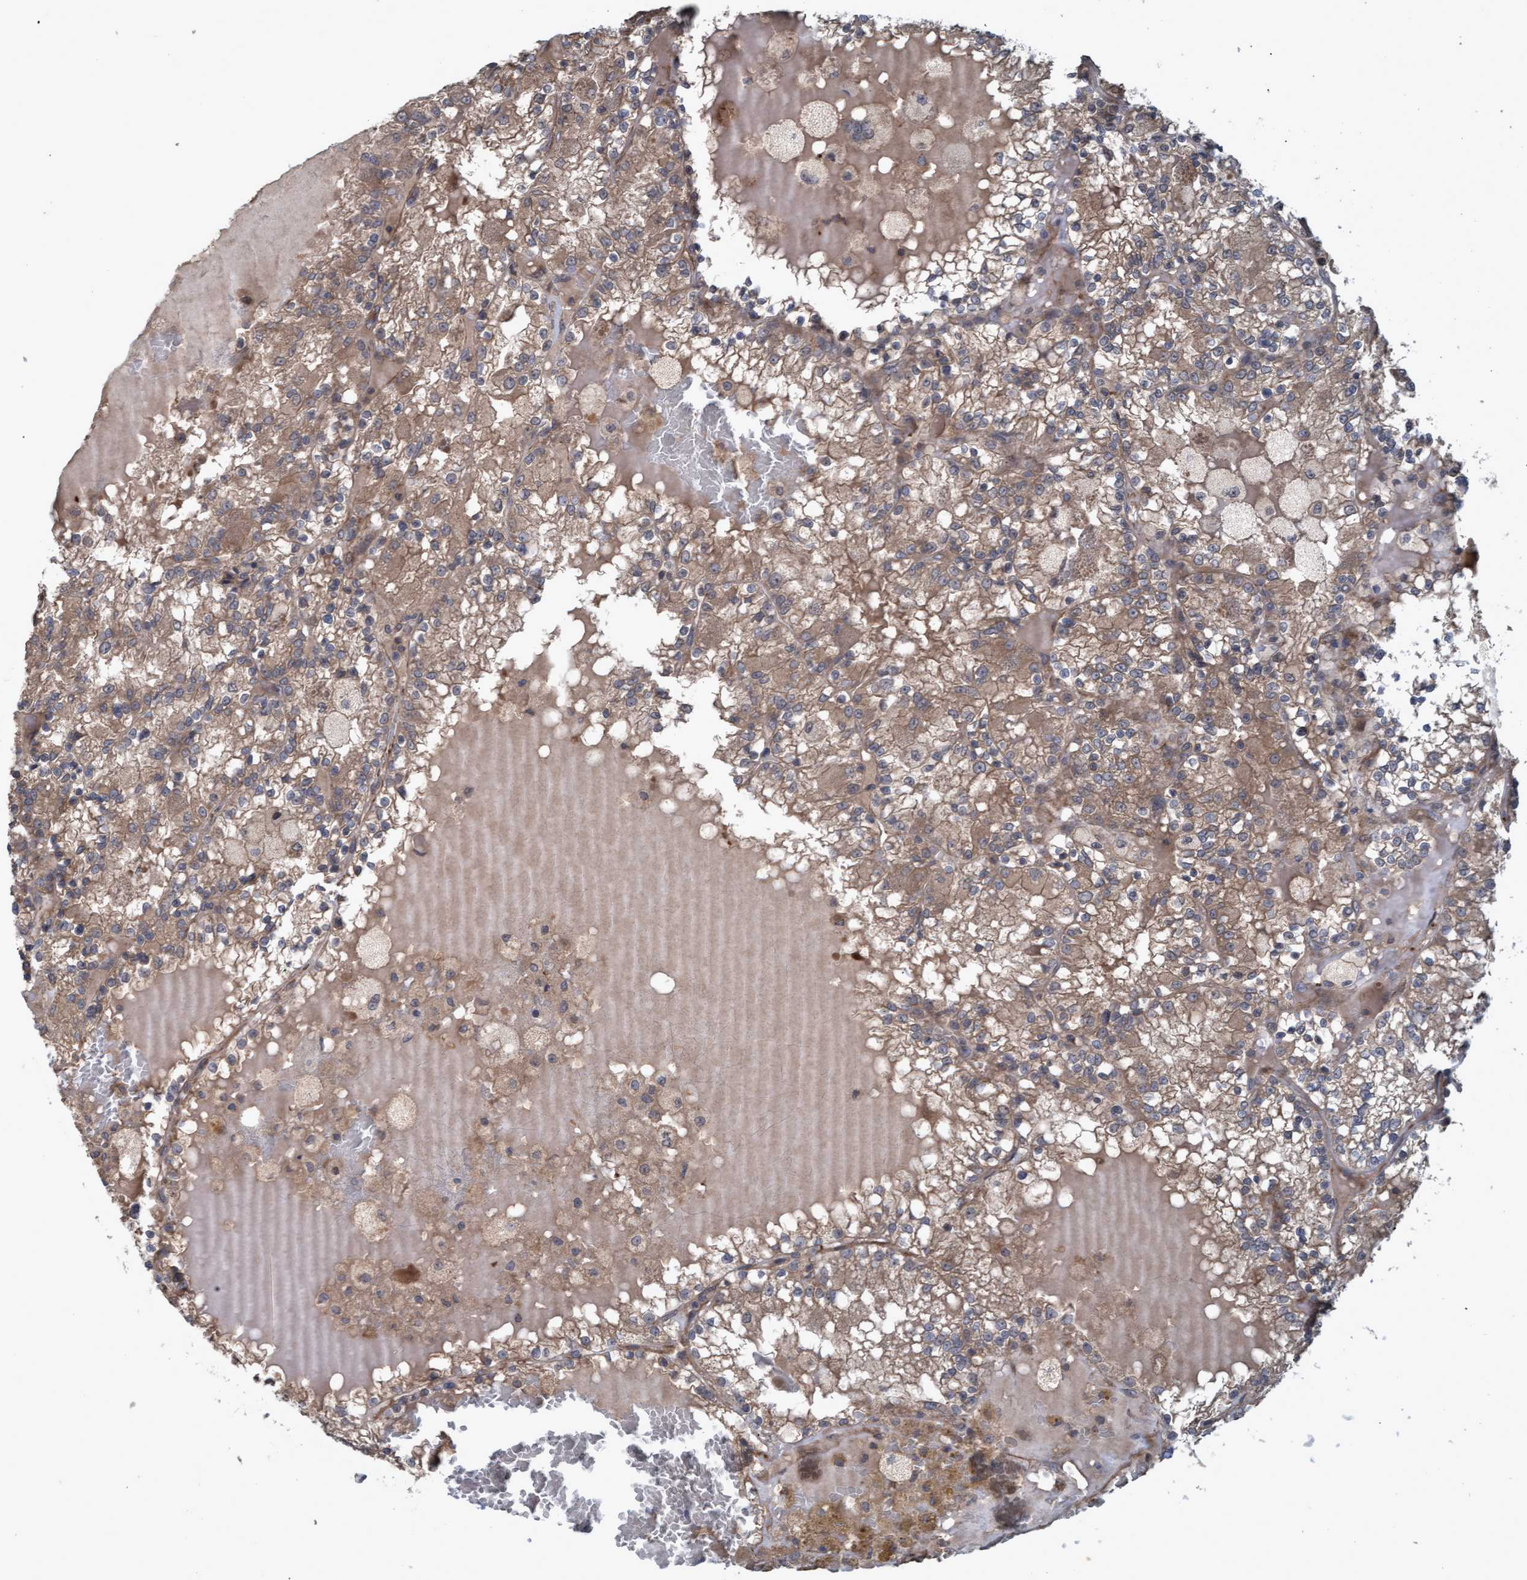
{"staining": {"intensity": "moderate", "quantity": ">75%", "location": "cytoplasmic/membranous"}, "tissue": "renal cancer", "cell_type": "Tumor cells", "image_type": "cancer", "snomed": [{"axis": "morphology", "description": "Adenocarcinoma, NOS"}, {"axis": "topography", "description": "Kidney"}], "caption": "Renal adenocarcinoma stained with a brown dye exhibits moderate cytoplasmic/membranous positive staining in about >75% of tumor cells.", "gene": "GGT6", "patient": {"sex": "female", "age": 56}}